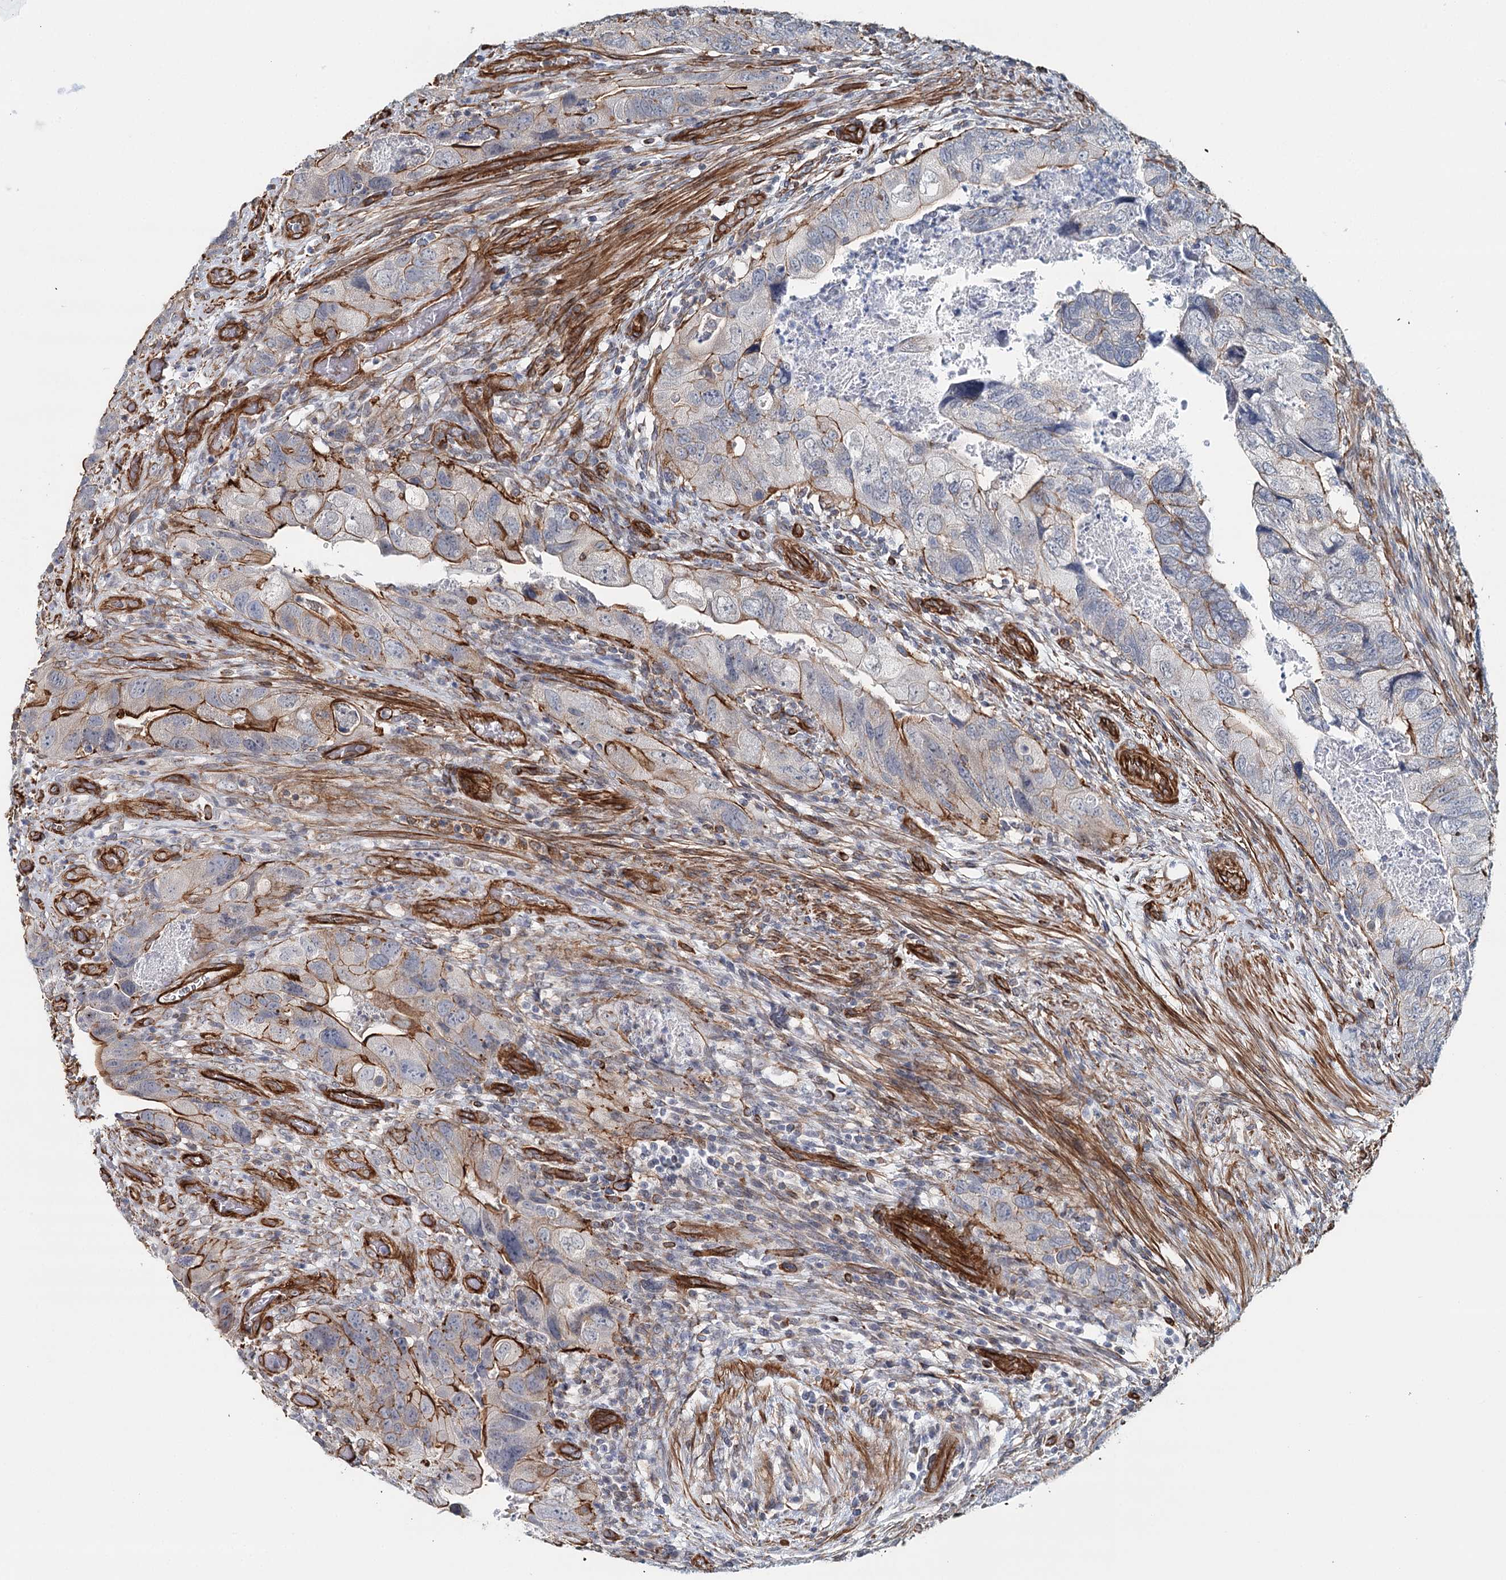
{"staining": {"intensity": "strong", "quantity": "25%-75%", "location": "cytoplasmic/membranous"}, "tissue": "colorectal cancer", "cell_type": "Tumor cells", "image_type": "cancer", "snomed": [{"axis": "morphology", "description": "Adenocarcinoma, NOS"}, {"axis": "topography", "description": "Rectum"}], "caption": "Adenocarcinoma (colorectal) tissue exhibits strong cytoplasmic/membranous staining in about 25%-75% of tumor cells, visualized by immunohistochemistry.", "gene": "SYNPO", "patient": {"sex": "male", "age": 63}}